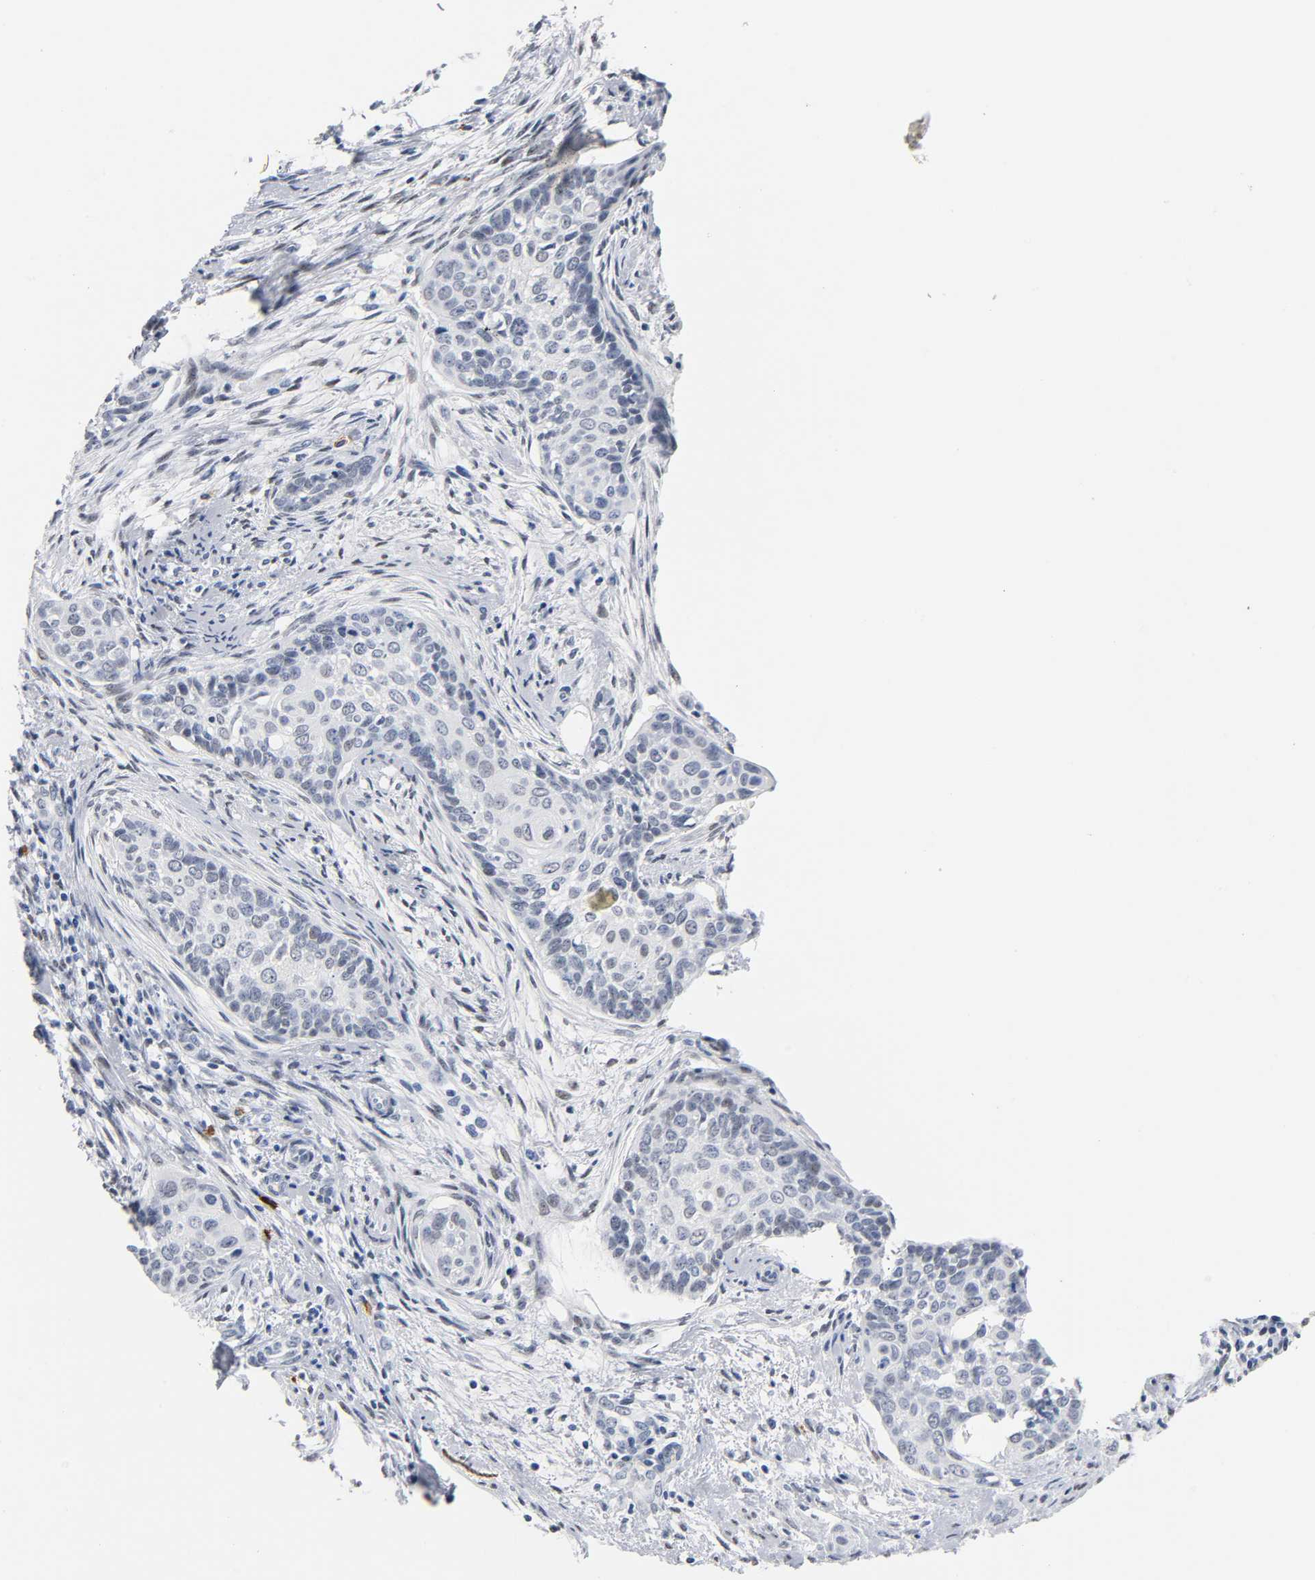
{"staining": {"intensity": "weak", "quantity": "<25%", "location": "nuclear"}, "tissue": "cervical cancer", "cell_type": "Tumor cells", "image_type": "cancer", "snomed": [{"axis": "morphology", "description": "Squamous cell carcinoma, NOS"}, {"axis": "topography", "description": "Cervix"}], "caption": "Photomicrograph shows no significant protein expression in tumor cells of cervical cancer (squamous cell carcinoma).", "gene": "NAB2", "patient": {"sex": "female", "age": 33}}